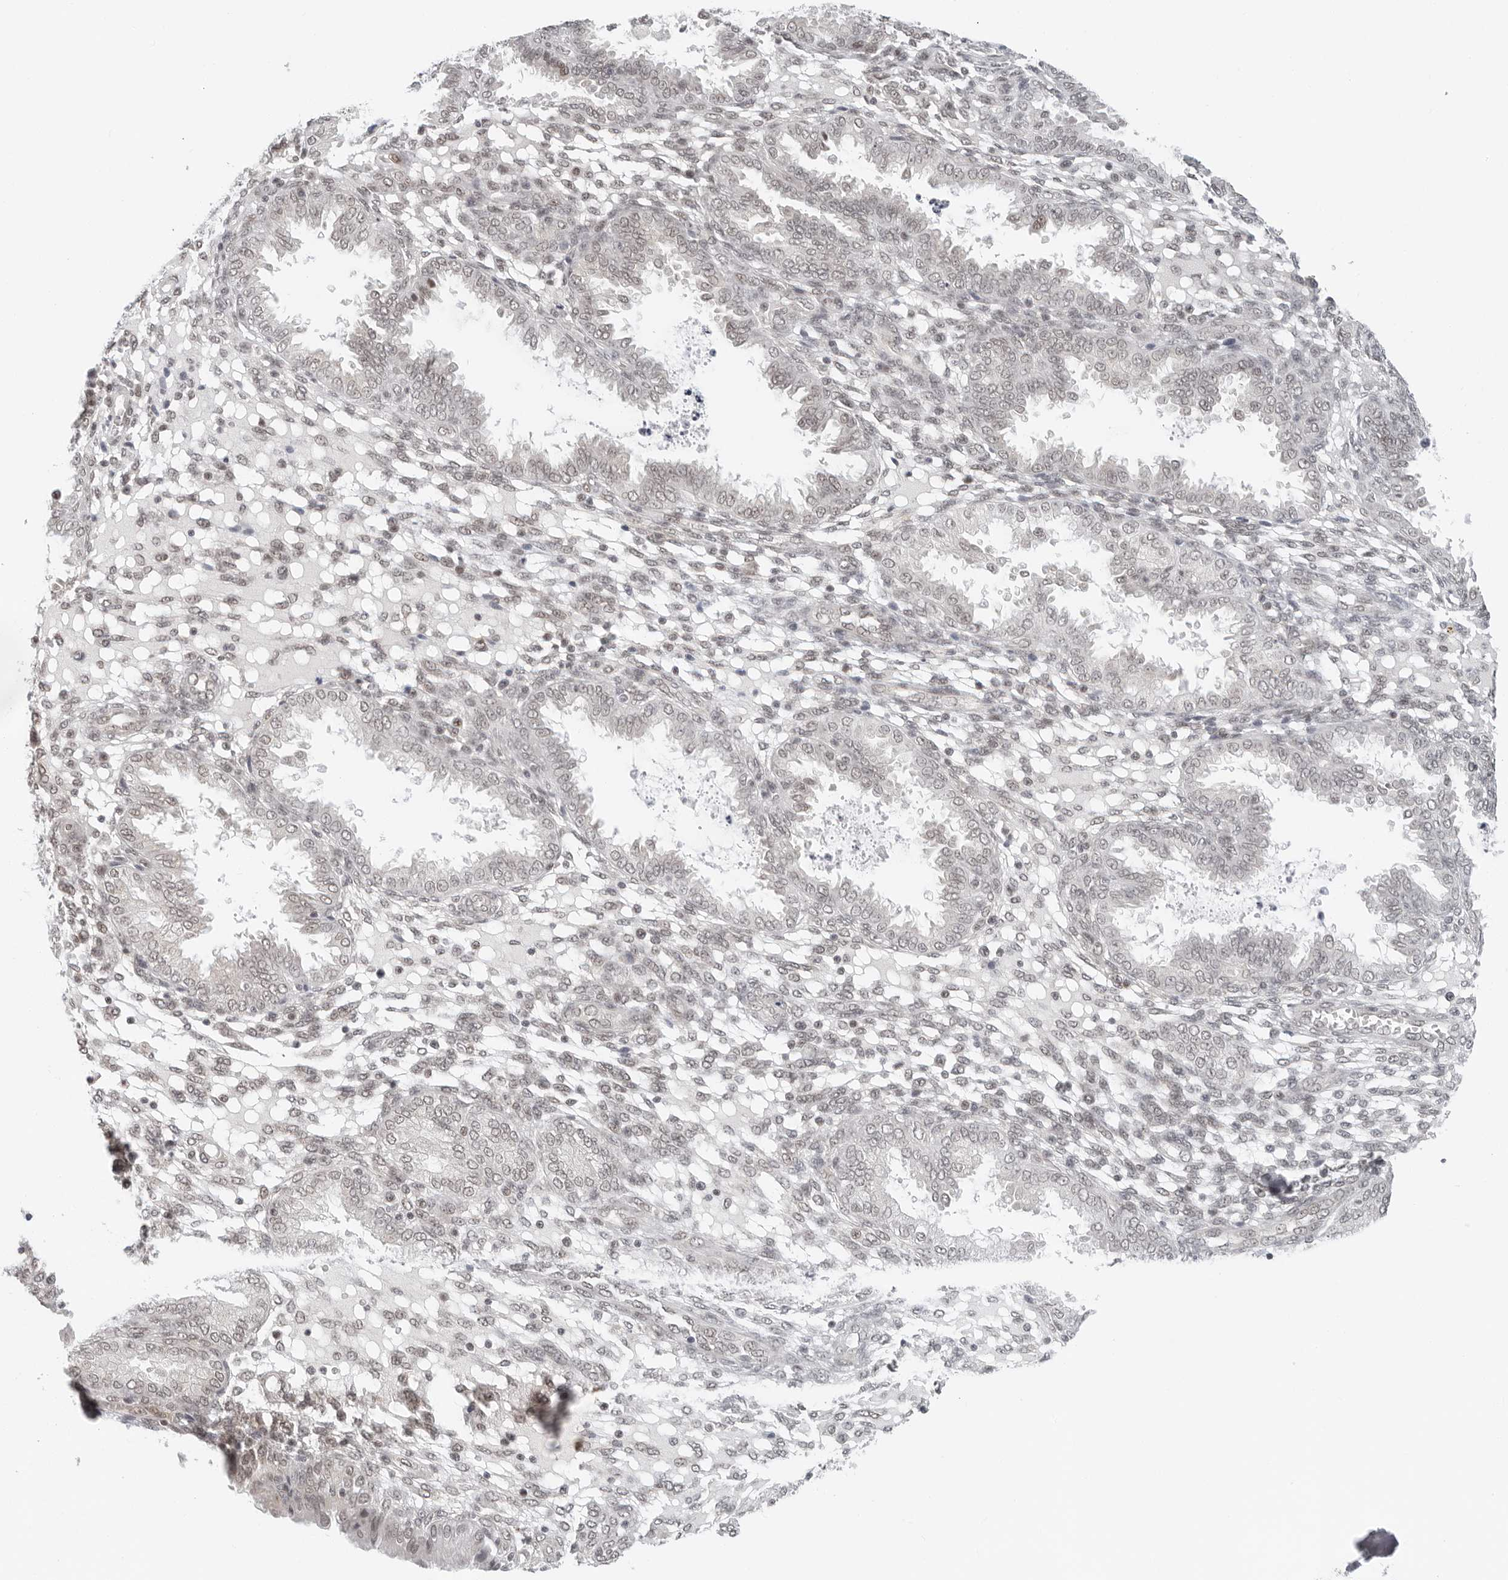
{"staining": {"intensity": "negative", "quantity": "none", "location": "none"}, "tissue": "endometrium", "cell_type": "Cells in endometrial stroma", "image_type": "normal", "snomed": [{"axis": "morphology", "description": "Normal tissue, NOS"}, {"axis": "topography", "description": "Endometrium"}], "caption": "DAB immunohistochemical staining of unremarkable human endometrium exhibits no significant positivity in cells in endometrial stroma. Brightfield microscopy of immunohistochemistry (IHC) stained with DAB (brown) and hematoxylin (blue), captured at high magnification.", "gene": "TOX4", "patient": {"sex": "female", "age": 33}}